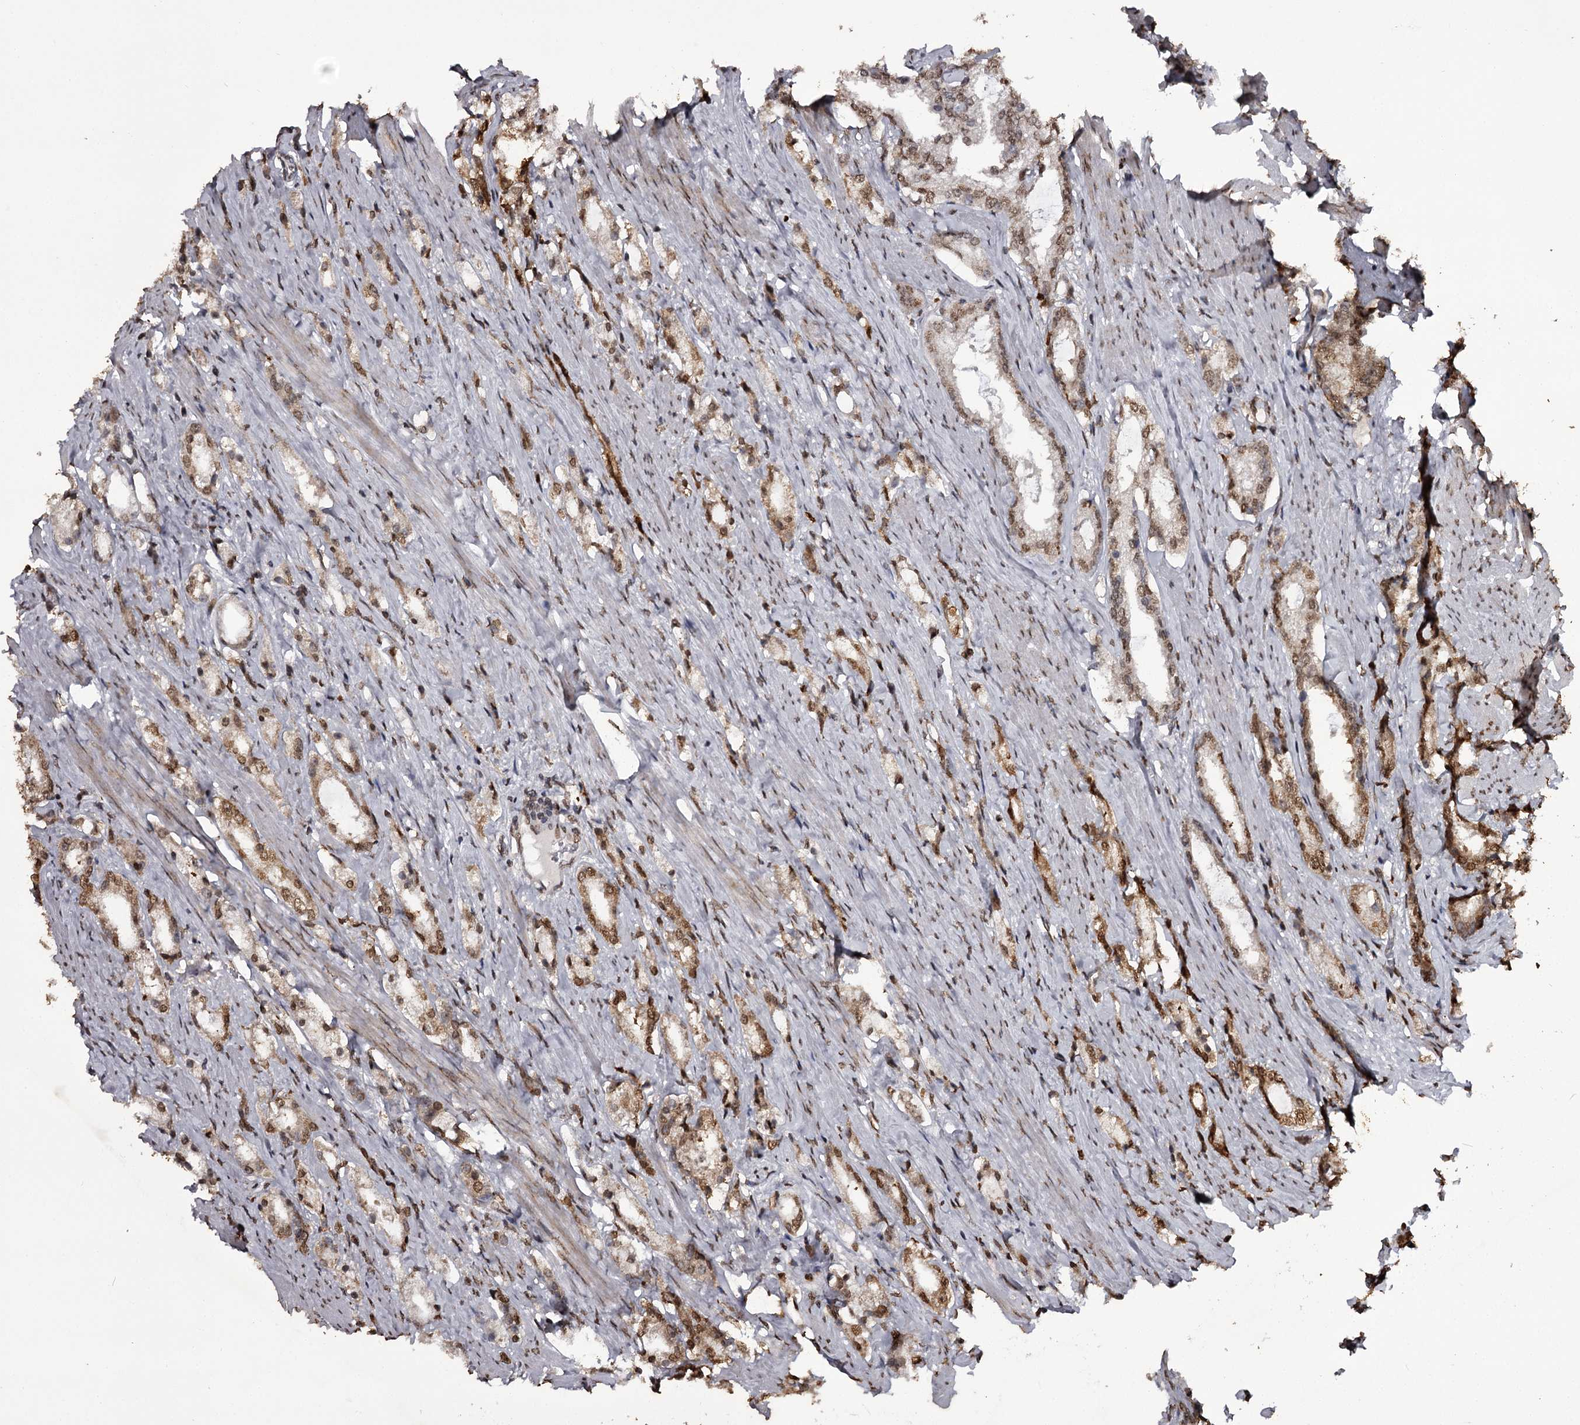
{"staining": {"intensity": "moderate", "quantity": ">75%", "location": "cytoplasmic/membranous,nuclear"}, "tissue": "prostate cancer", "cell_type": "Tumor cells", "image_type": "cancer", "snomed": [{"axis": "morphology", "description": "Adenocarcinoma, High grade"}, {"axis": "topography", "description": "Prostate"}], "caption": "Prostate cancer (high-grade adenocarcinoma) stained with DAB (3,3'-diaminobenzidine) IHC displays medium levels of moderate cytoplasmic/membranous and nuclear staining in approximately >75% of tumor cells.", "gene": "THYN1", "patient": {"sex": "male", "age": 66}}